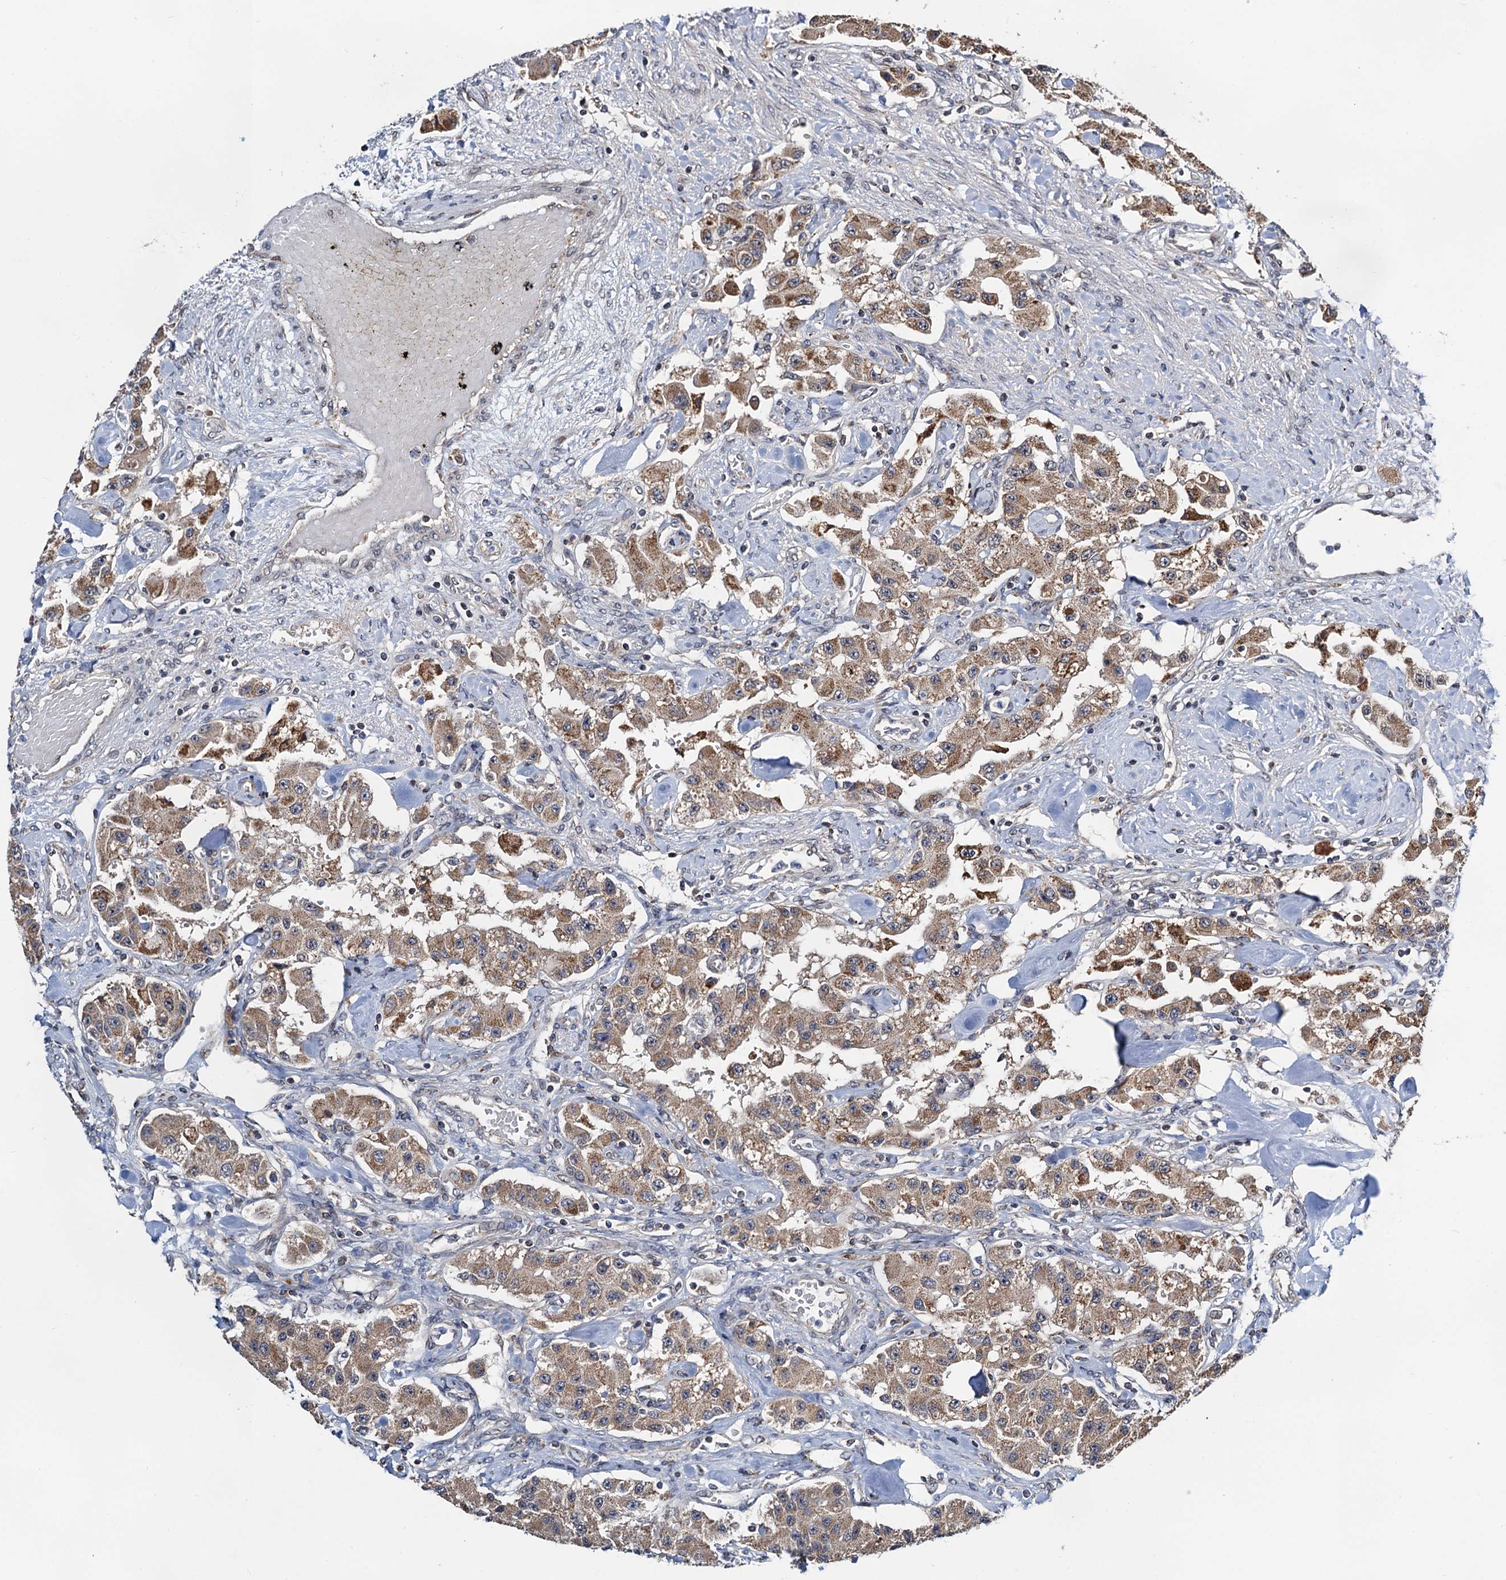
{"staining": {"intensity": "moderate", "quantity": ">75%", "location": "cytoplasmic/membranous"}, "tissue": "carcinoid", "cell_type": "Tumor cells", "image_type": "cancer", "snomed": [{"axis": "morphology", "description": "Carcinoid, malignant, NOS"}, {"axis": "topography", "description": "Pancreas"}], "caption": "An image of human carcinoid stained for a protein reveals moderate cytoplasmic/membranous brown staining in tumor cells. Ihc stains the protein of interest in brown and the nuclei are stained blue.", "gene": "CMPK2", "patient": {"sex": "male", "age": 41}}